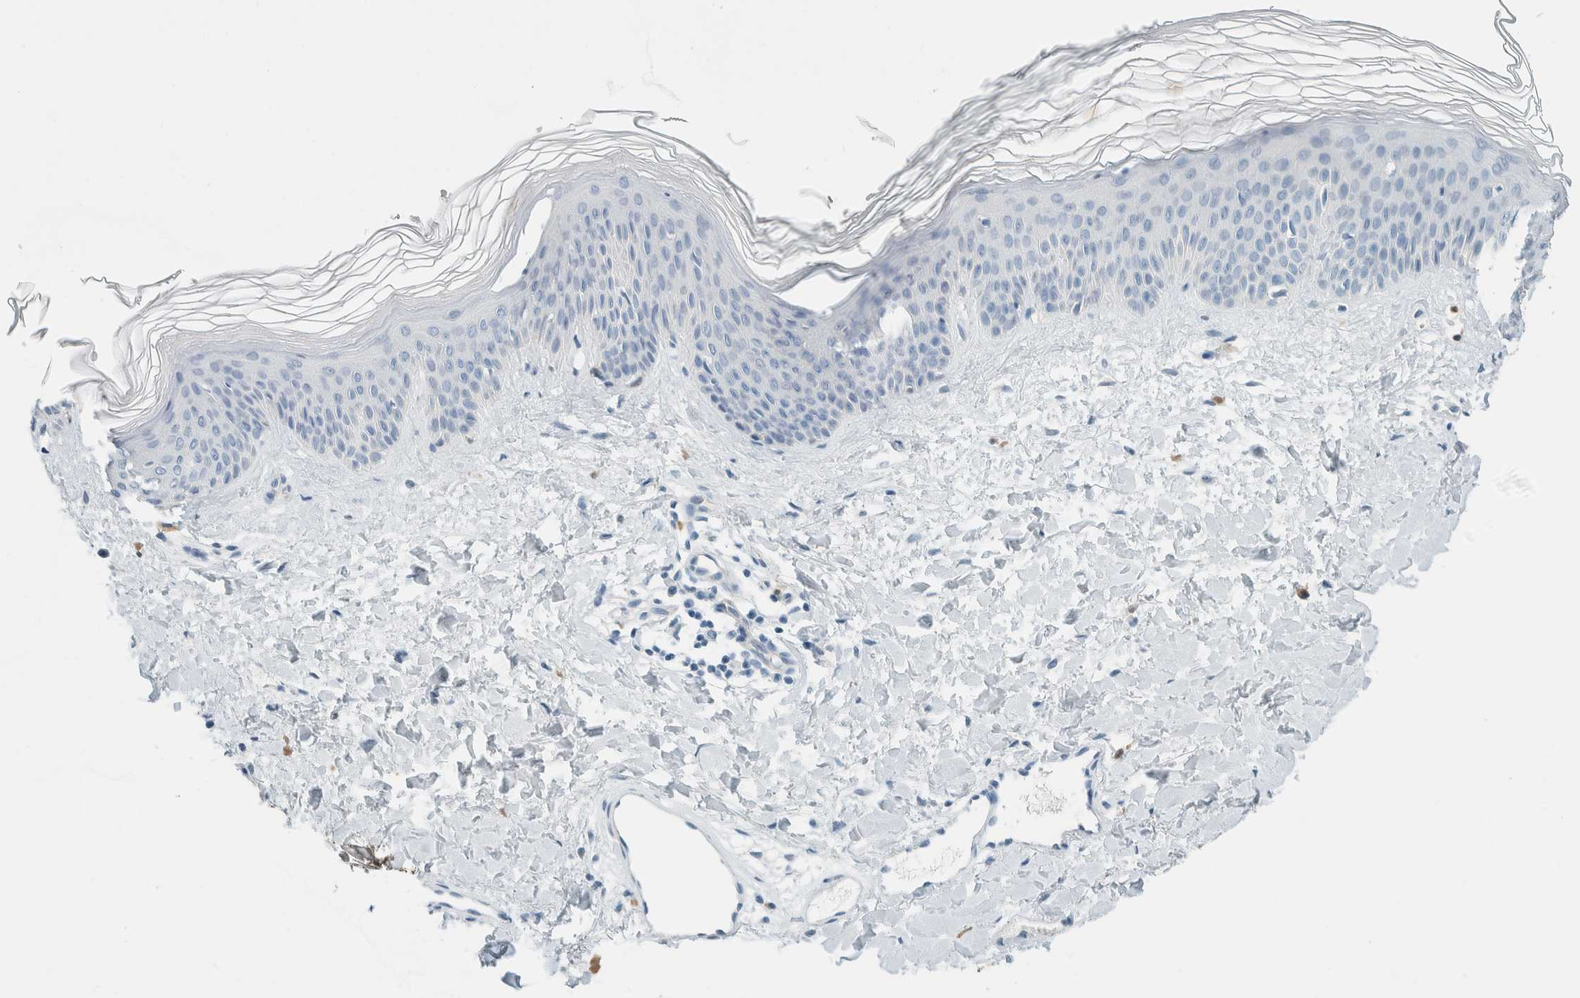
{"staining": {"intensity": "negative", "quantity": "none", "location": "none"}, "tissue": "skin", "cell_type": "Fibroblasts", "image_type": "normal", "snomed": [{"axis": "morphology", "description": "Normal tissue, NOS"}, {"axis": "morphology", "description": "Malignant melanoma, Metastatic site"}, {"axis": "topography", "description": "Skin"}], "caption": "Fibroblasts are negative for protein expression in benign human skin.", "gene": "SLFN12", "patient": {"sex": "male", "age": 41}}